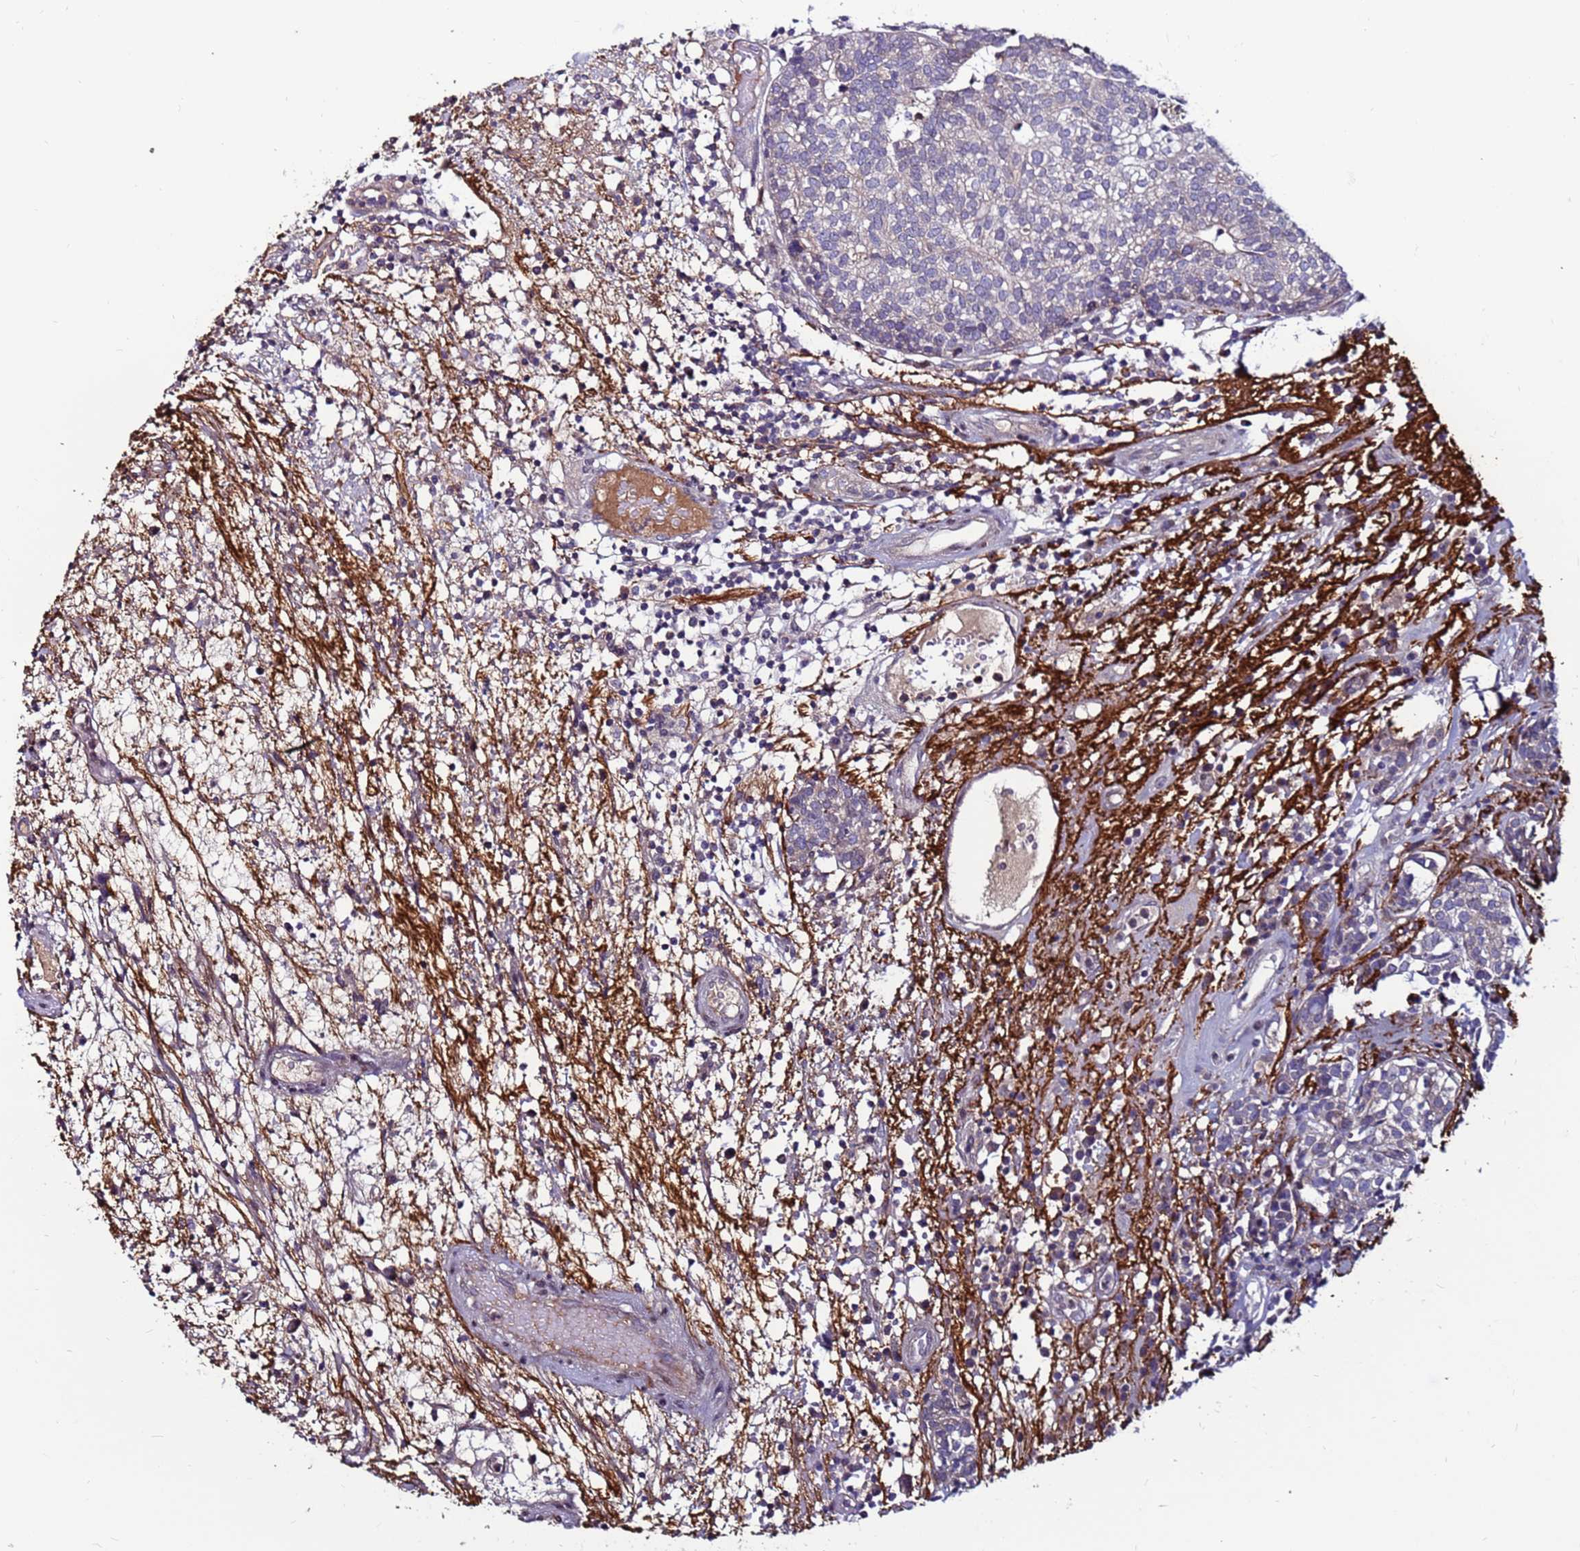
{"staining": {"intensity": "negative", "quantity": "none", "location": "none"}, "tissue": "head and neck cancer", "cell_type": "Tumor cells", "image_type": "cancer", "snomed": [{"axis": "morphology", "description": "Adenocarcinoma, NOS"}, {"axis": "topography", "description": "Salivary gland"}, {"axis": "topography", "description": "Head-Neck"}], "caption": "High power microscopy image of an immunohistochemistry photomicrograph of adenocarcinoma (head and neck), revealing no significant positivity in tumor cells.", "gene": "CCDC71", "patient": {"sex": "female", "age": 65}}